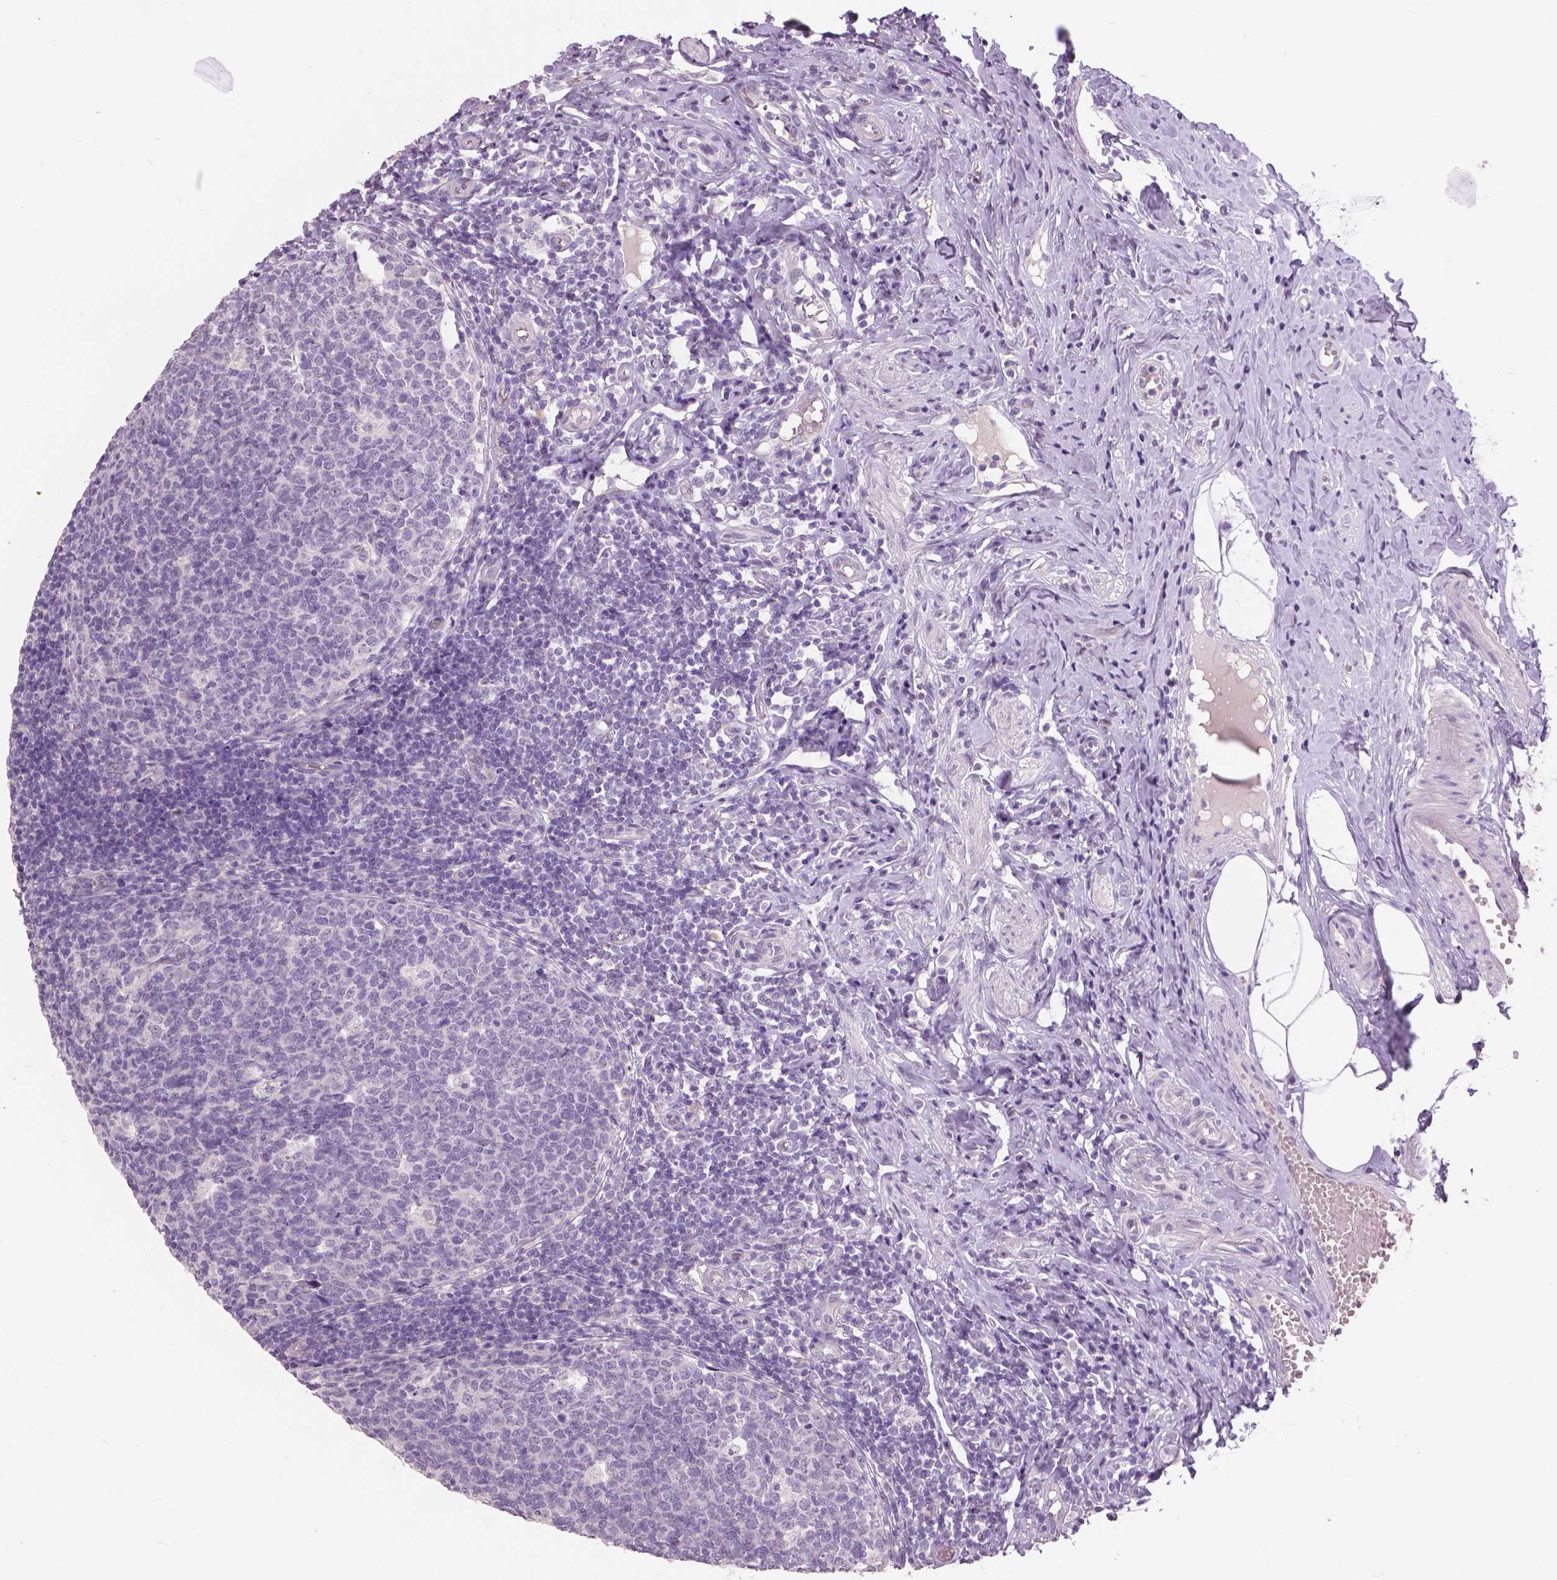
{"staining": {"intensity": "negative", "quantity": "none", "location": "none"}, "tissue": "appendix", "cell_type": "Glandular cells", "image_type": "normal", "snomed": [{"axis": "morphology", "description": "Normal tissue, NOS"}, {"axis": "topography", "description": "Appendix"}], "caption": "Immunohistochemistry (IHC) of benign appendix exhibits no staining in glandular cells. Nuclei are stained in blue.", "gene": "FOXA1", "patient": {"sex": "male", "age": 18}}